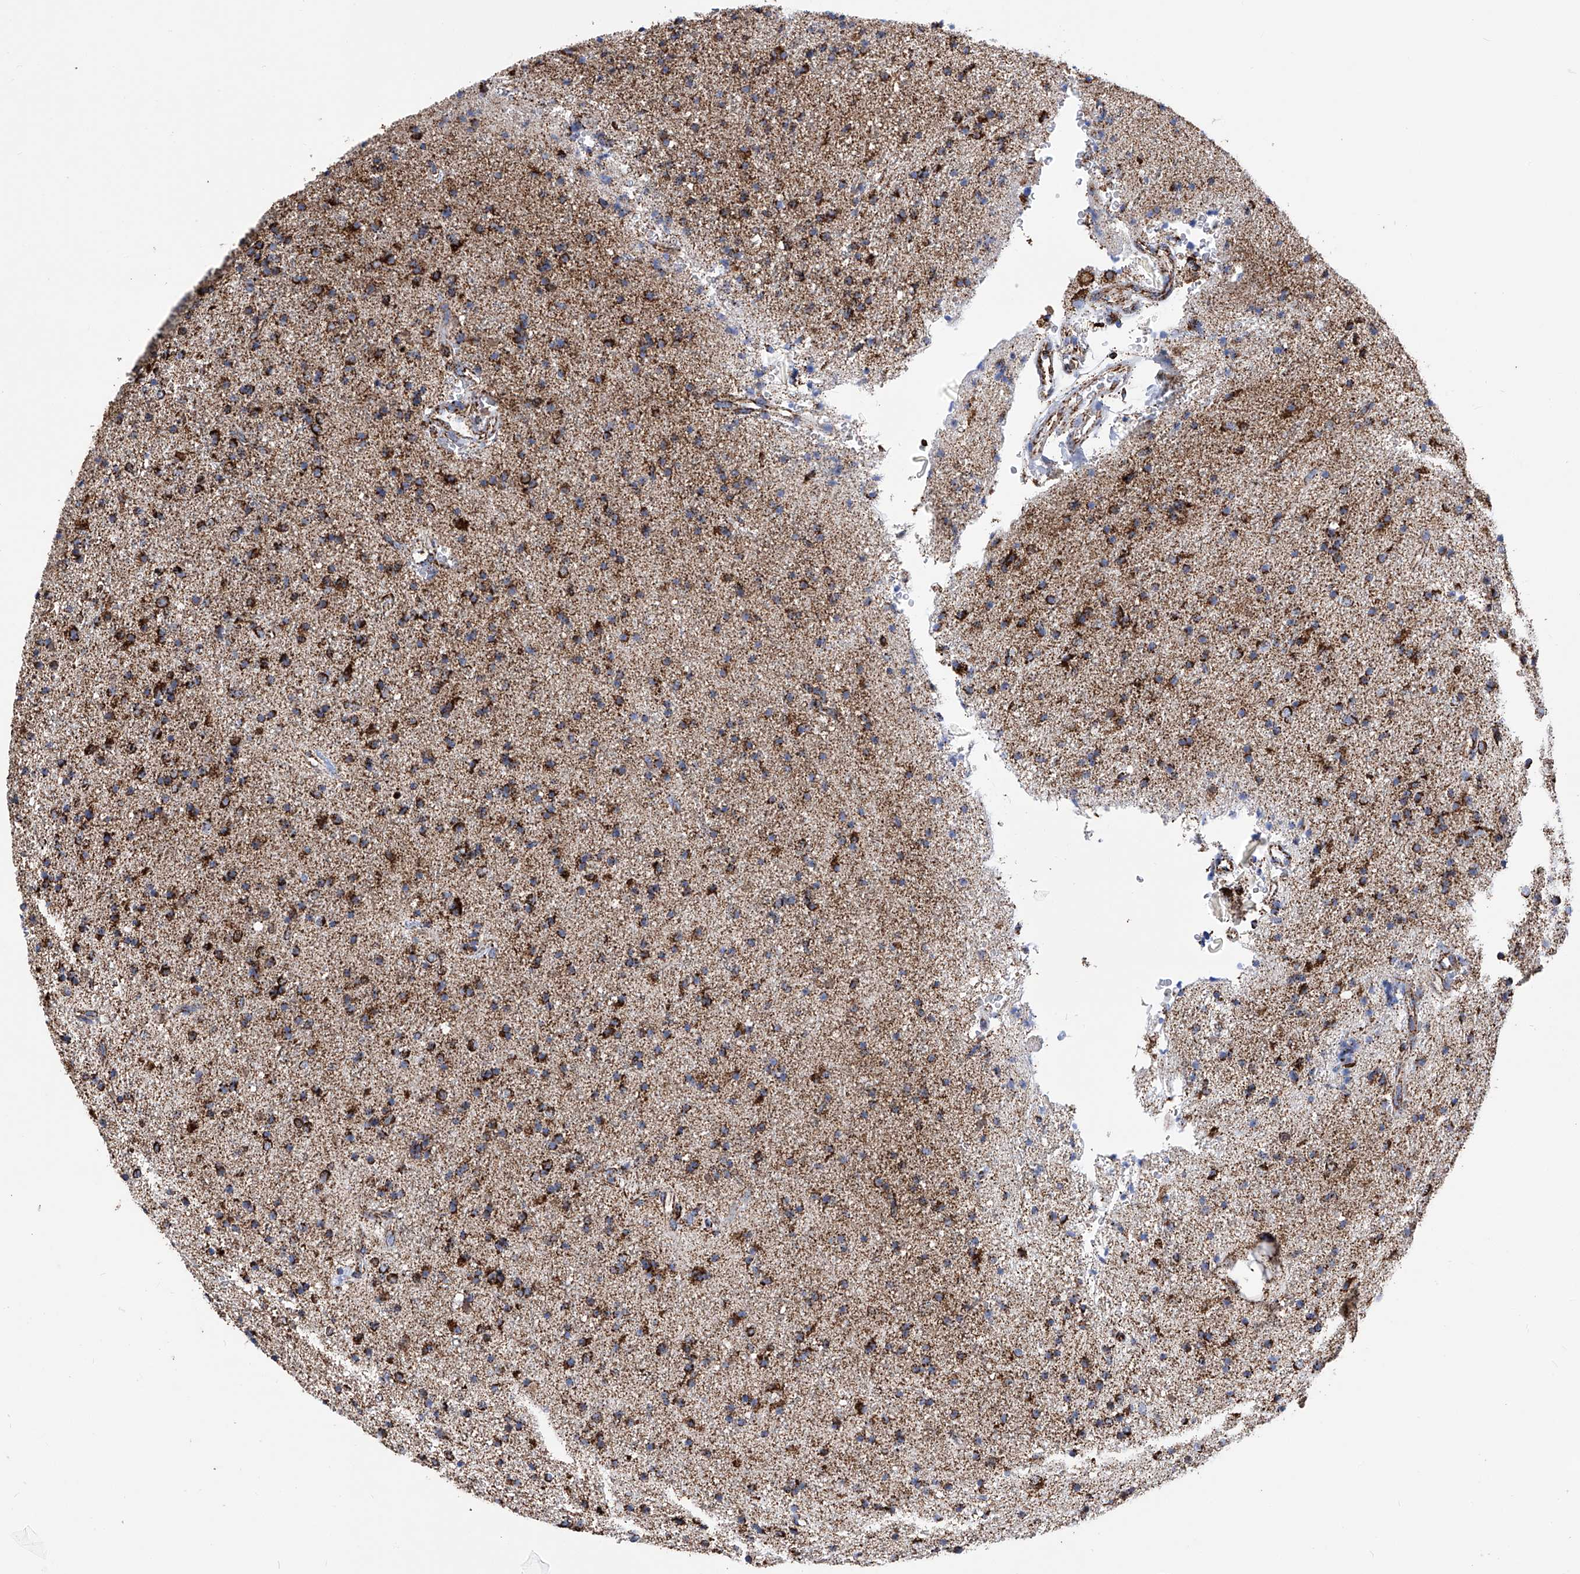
{"staining": {"intensity": "strong", "quantity": ">75%", "location": "cytoplasmic/membranous"}, "tissue": "glioma", "cell_type": "Tumor cells", "image_type": "cancer", "snomed": [{"axis": "morphology", "description": "Glioma, malignant, High grade"}, {"axis": "topography", "description": "Brain"}], "caption": "Protein expression by immunohistochemistry (IHC) displays strong cytoplasmic/membranous staining in approximately >75% of tumor cells in malignant high-grade glioma.", "gene": "ATP5PF", "patient": {"sex": "male", "age": 34}}